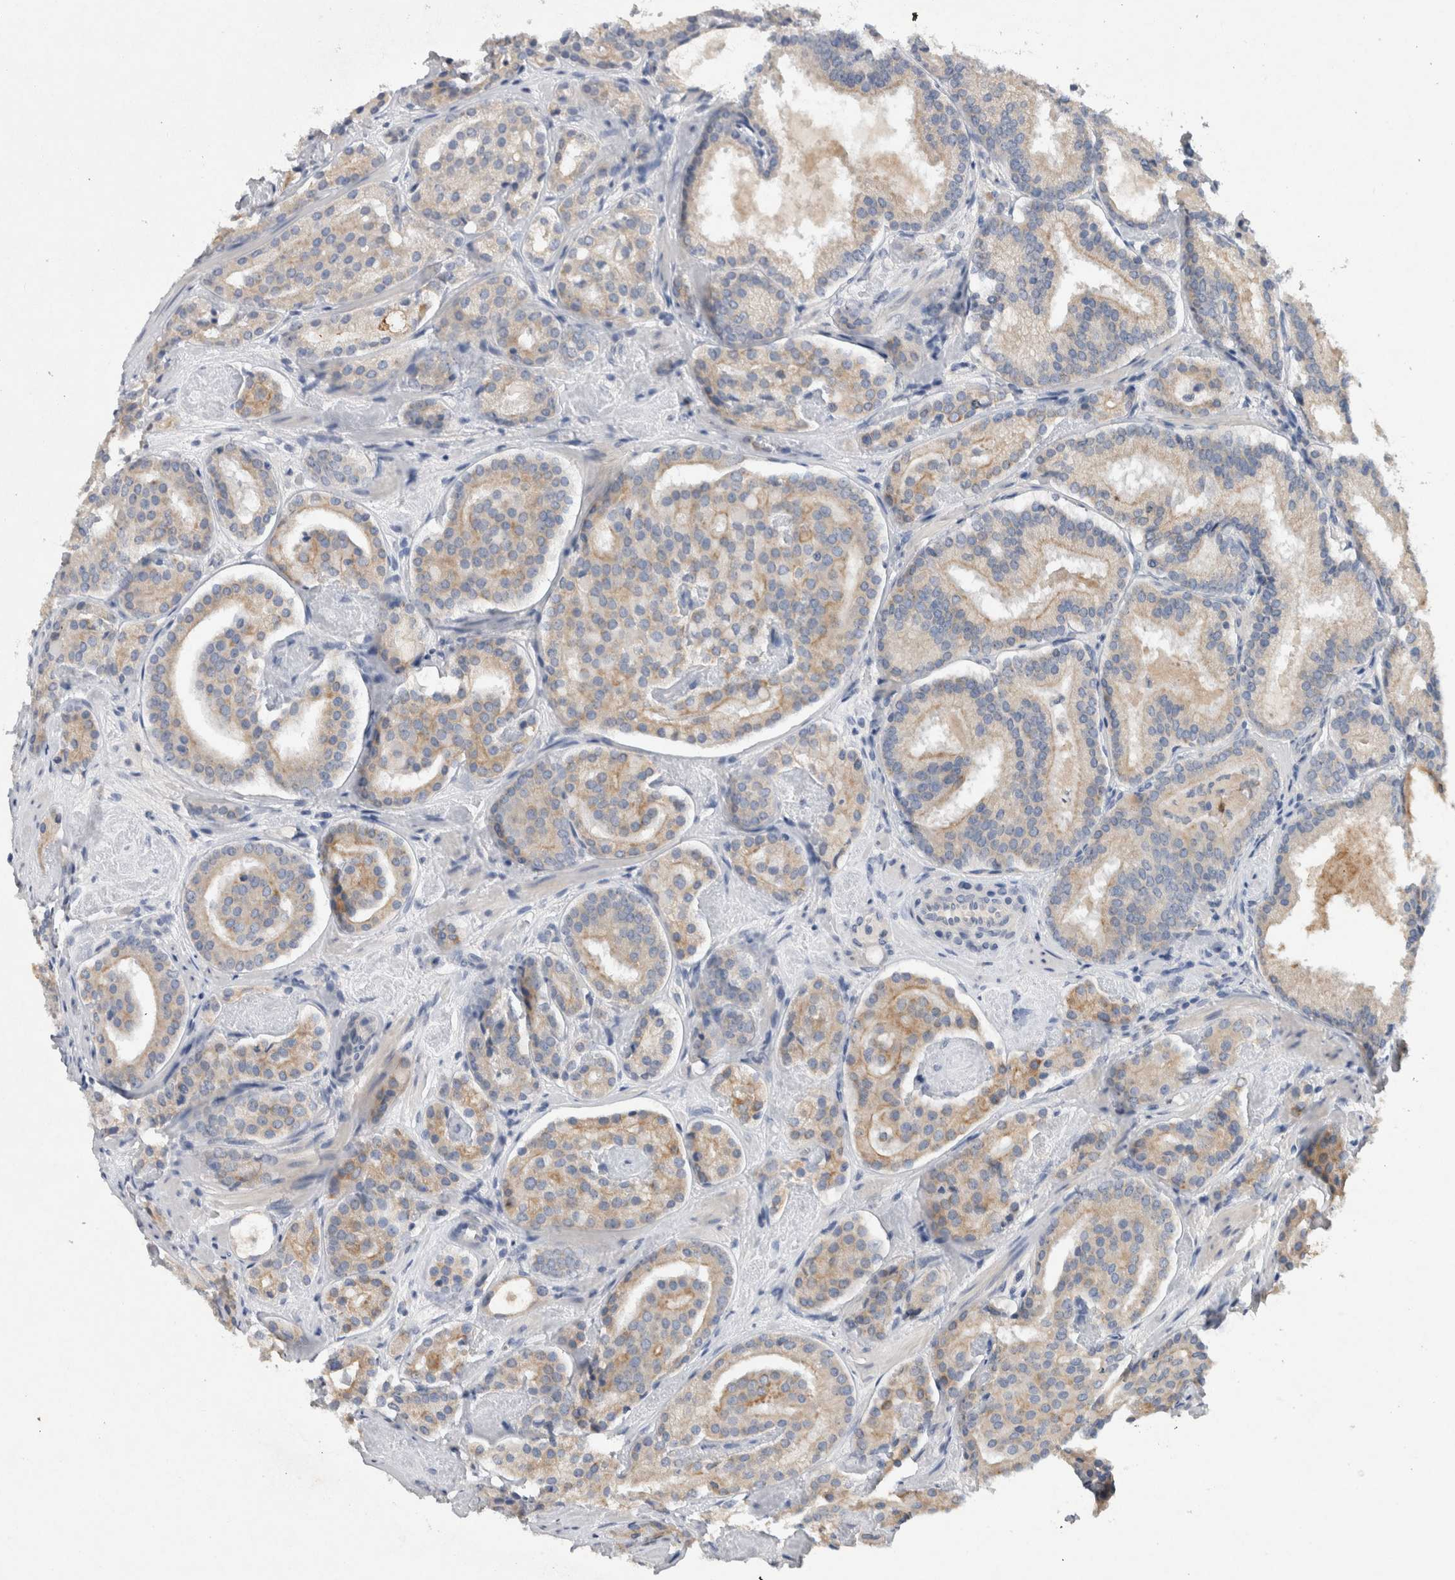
{"staining": {"intensity": "moderate", "quantity": "25%-75%", "location": "cytoplasmic/membranous"}, "tissue": "prostate cancer", "cell_type": "Tumor cells", "image_type": "cancer", "snomed": [{"axis": "morphology", "description": "Adenocarcinoma, Low grade"}, {"axis": "topography", "description": "Prostate"}], "caption": "Immunohistochemical staining of prostate cancer (low-grade adenocarcinoma) demonstrates medium levels of moderate cytoplasmic/membranous staining in about 25%-75% of tumor cells. The staining was performed using DAB (3,3'-diaminobenzidine), with brown indicating positive protein expression. Nuclei are stained blue with hematoxylin.", "gene": "HEXD", "patient": {"sex": "male", "age": 69}}